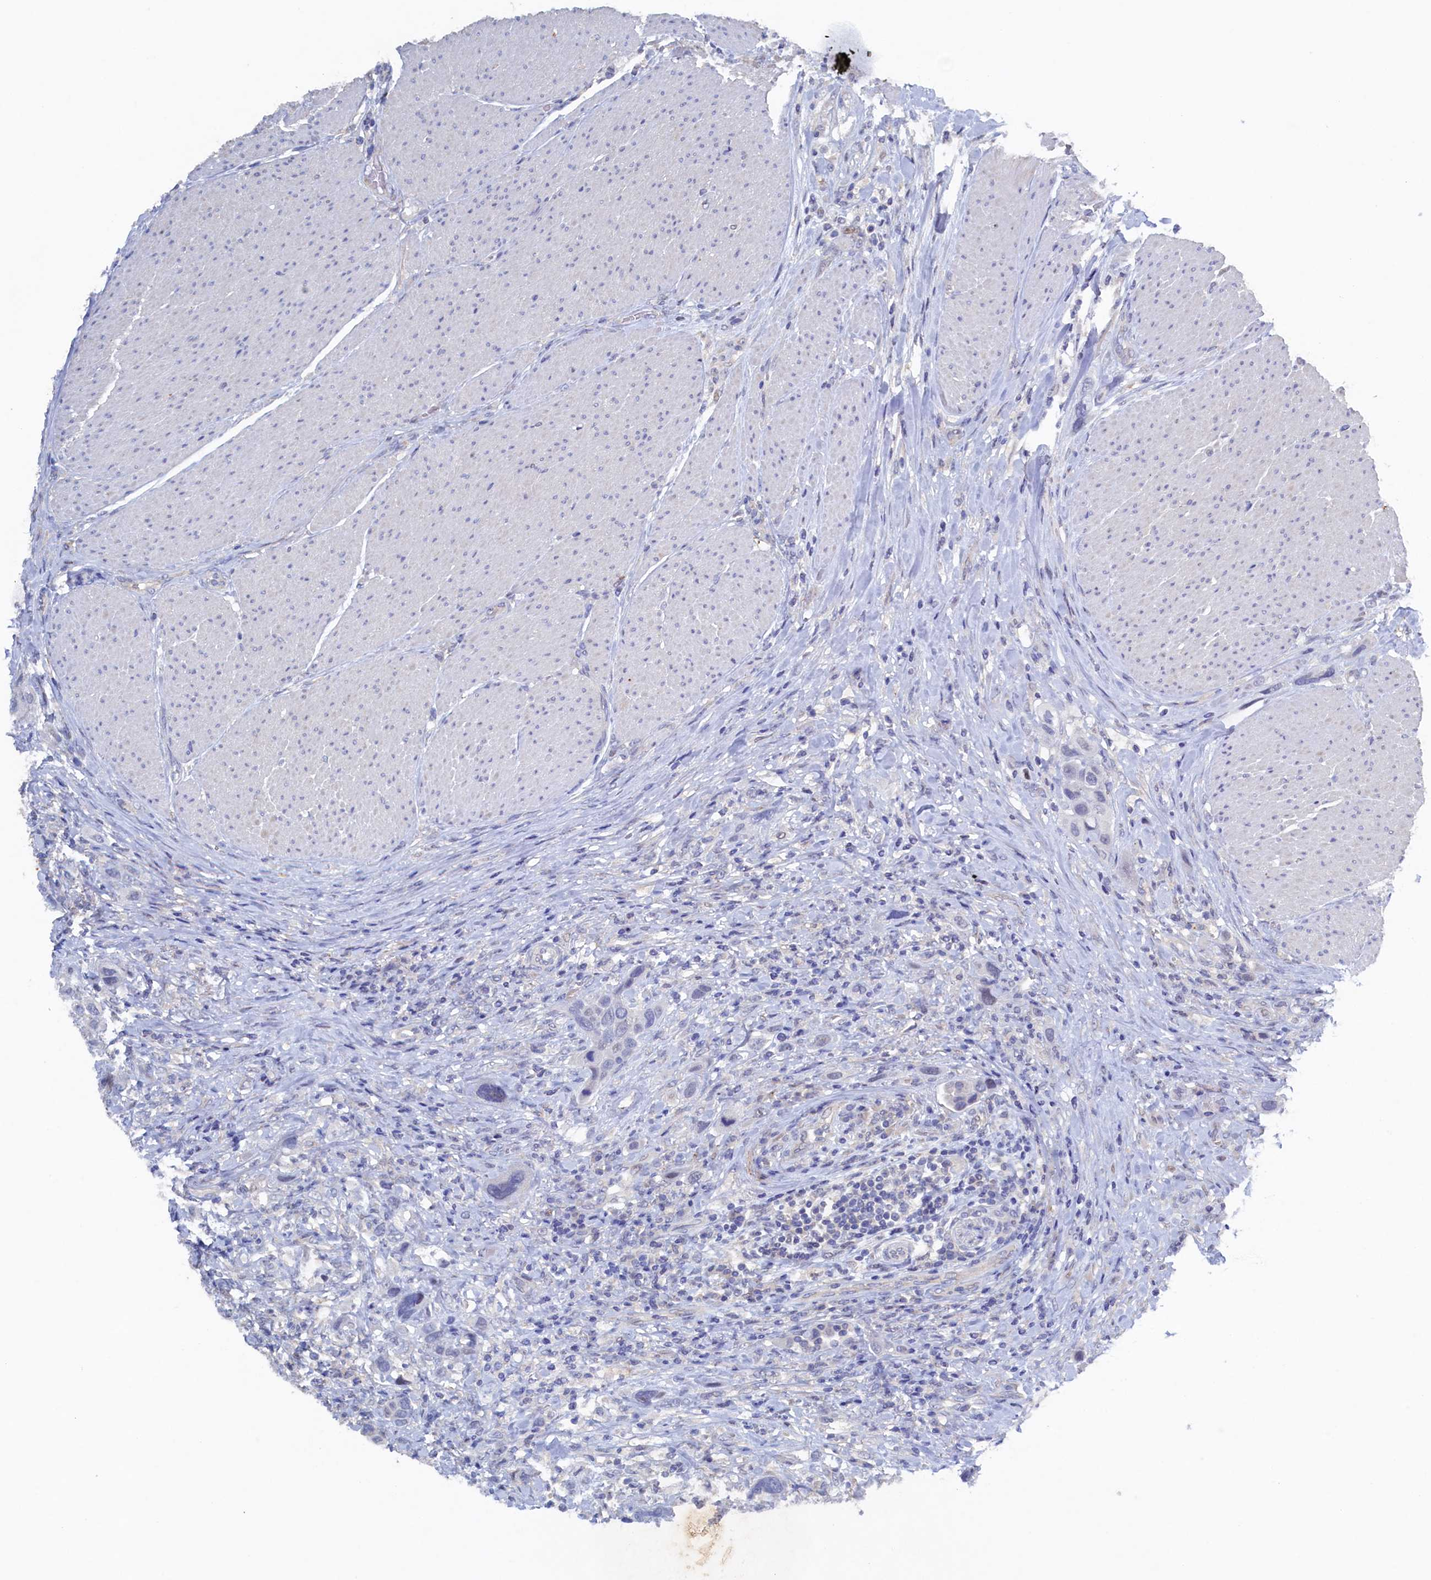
{"staining": {"intensity": "negative", "quantity": "none", "location": "none"}, "tissue": "urothelial cancer", "cell_type": "Tumor cells", "image_type": "cancer", "snomed": [{"axis": "morphology", "description": "Urothelial carcinoma, High grade"}, {"axis": "topography", "description": "Urinary bladder"}], "caption": "Tumor cells are negative for protein expression in human high-grade urothelial carcinoma.", "gene": "CBLIF", "patient": {"sex": "male", "age": 50}}